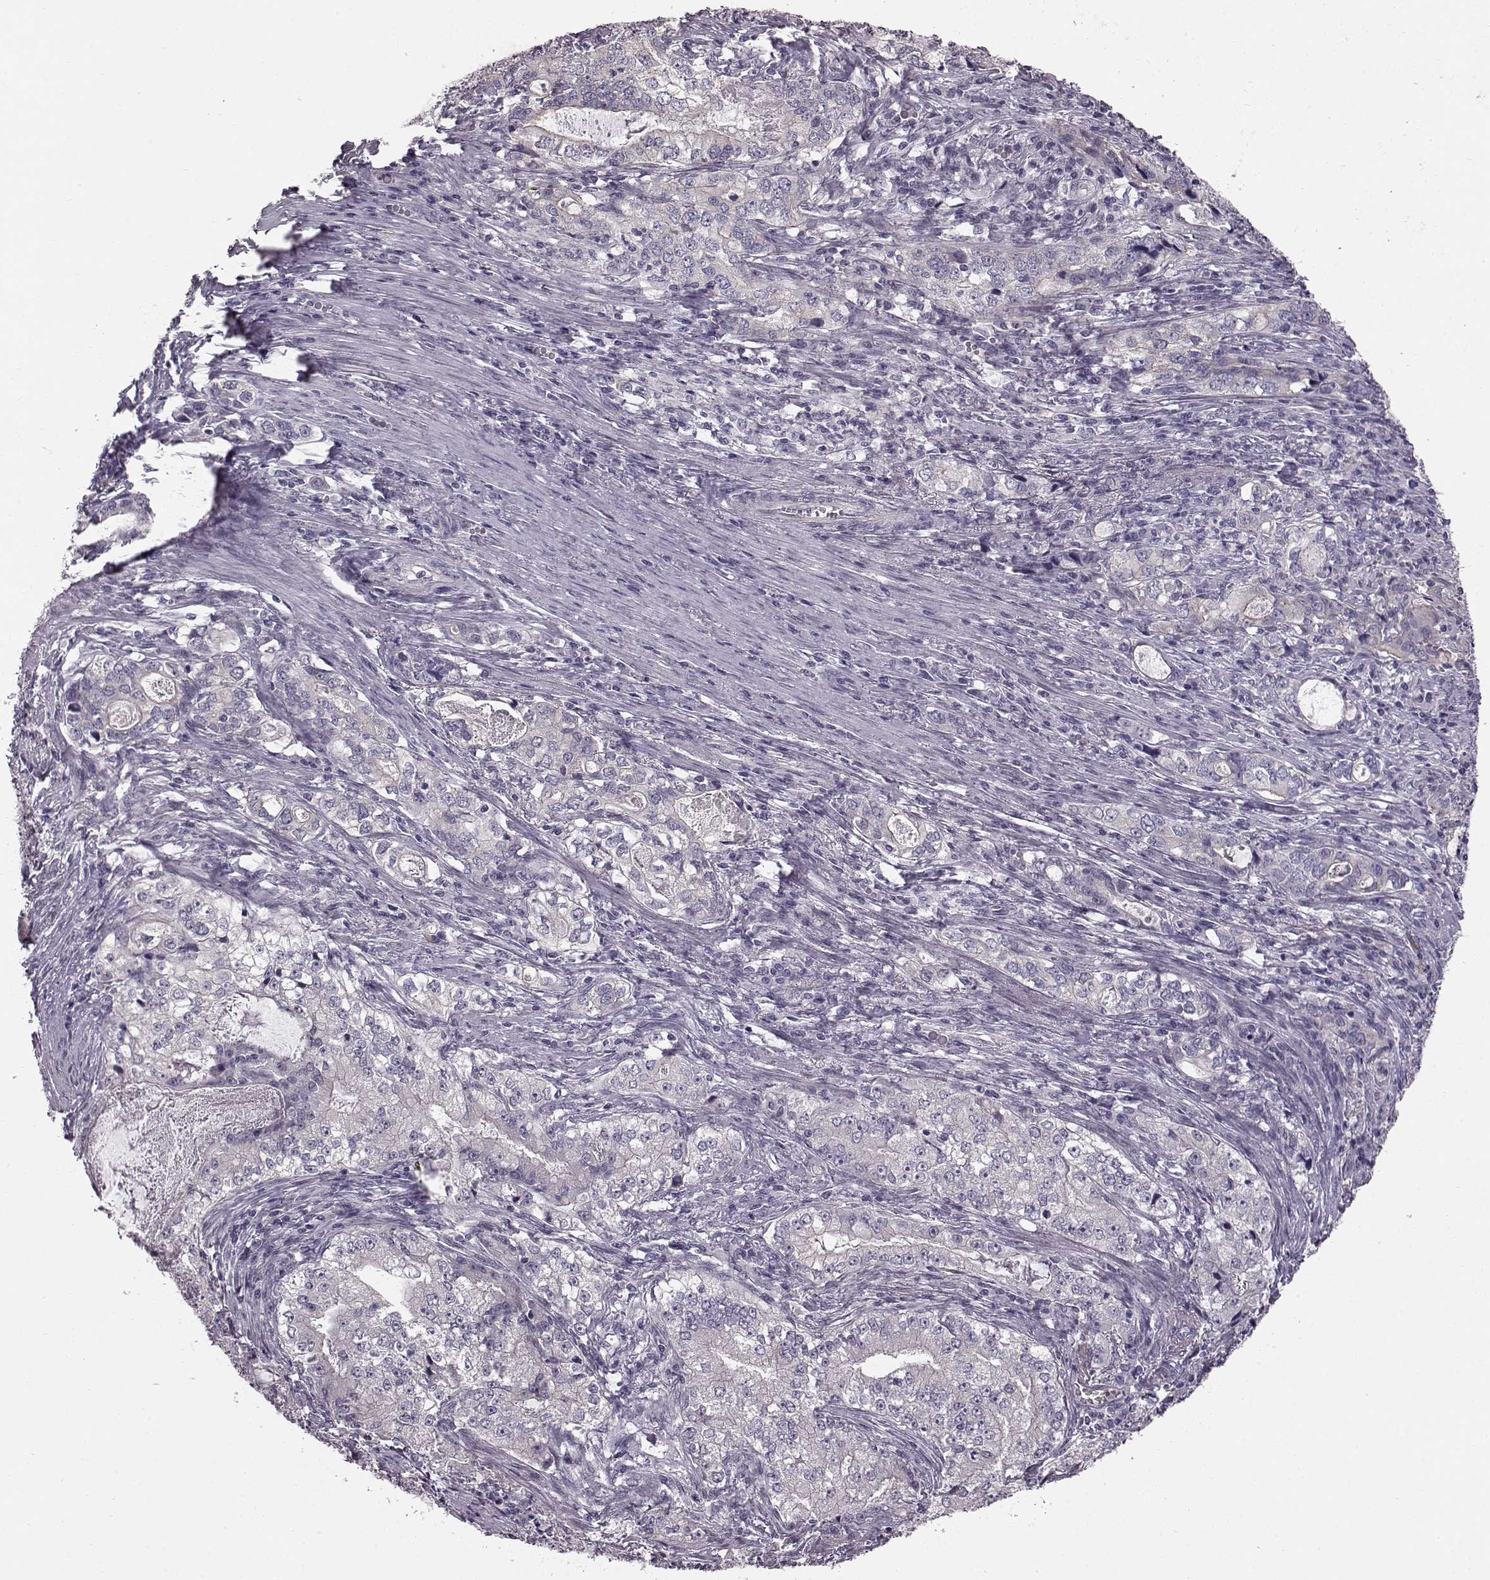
{"staining": {"intensity": "negative", "quantity": "none", "location": "none"}, "tissue": "stomach cancer", "cell_type": "Tumor cells", "image_type": "cancer", "snomed": [{"axis": "morphology", "description": "Adenocarcinoma, NOS"}, {"axis": "topography", "description": "Stomach, lower"}], "caption": "The immunohistochemistry (IHC) micrograph has no significant staining in tumor cells of stomach cancer tissue. The staining is performed using DAB (3,3'-diaminobenzidine) brown chromogen with nuclei counter-stained in using hematoxylin.", "gene": "TCHHL1", "patient": {"sex": "female", "age": 72}}